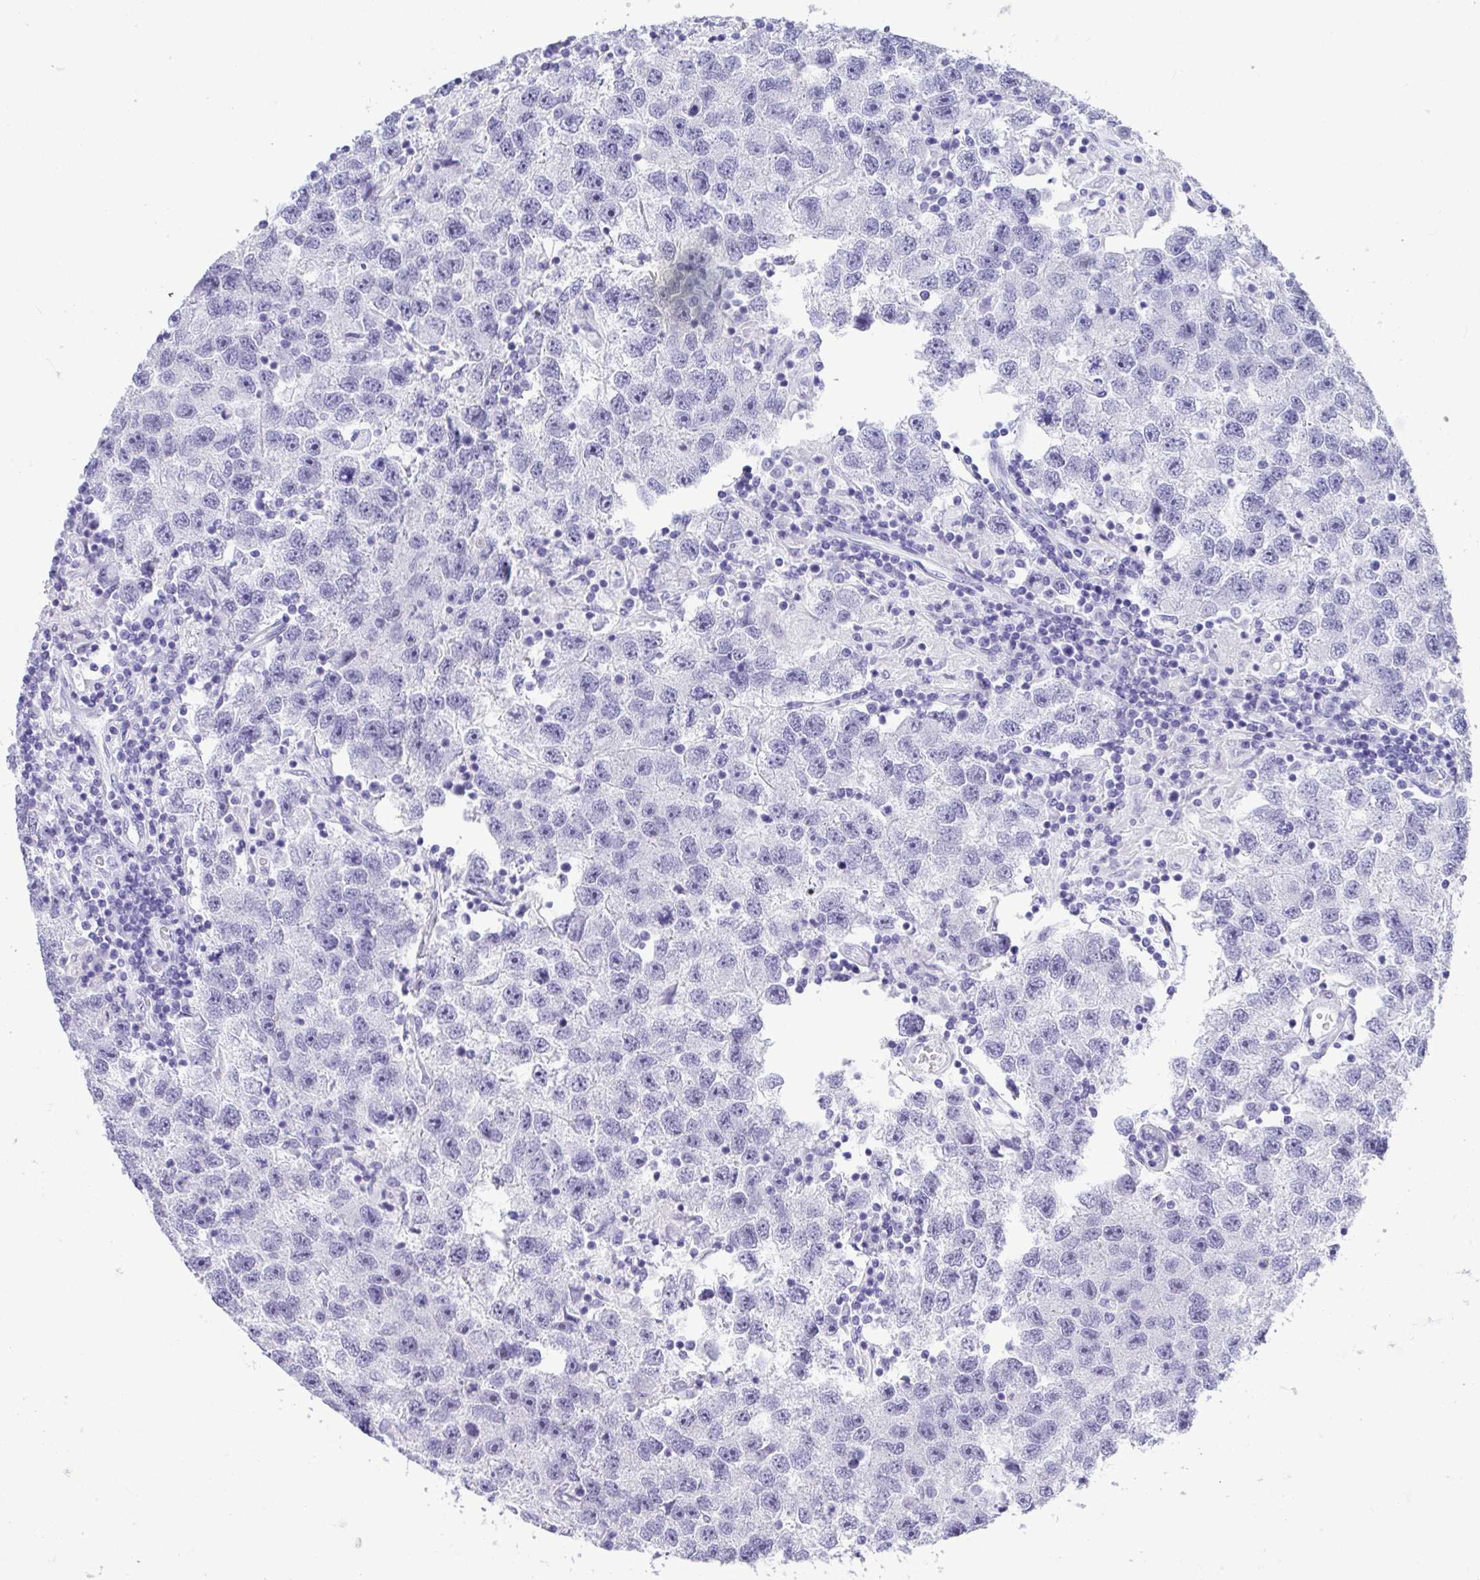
{"staining": {"intensity": "negative", "quantity": "none", "location": "none"}, "tissue": "testis cancer", "cell_type": "Tumor cells", "image_type": "cancer", "snomed": [{"axis": "morphology", "description": "Seminoma, NOS"}, {"axis": "topography", "description": "Testis"}], "caption": "Immunohistochemistry (IHC) image of testis seminoma stained for a protein (brown), which reveals no expression in tumor cells.", "gene": "YBX2", "patient": {"sex": "male", "age": 26}}